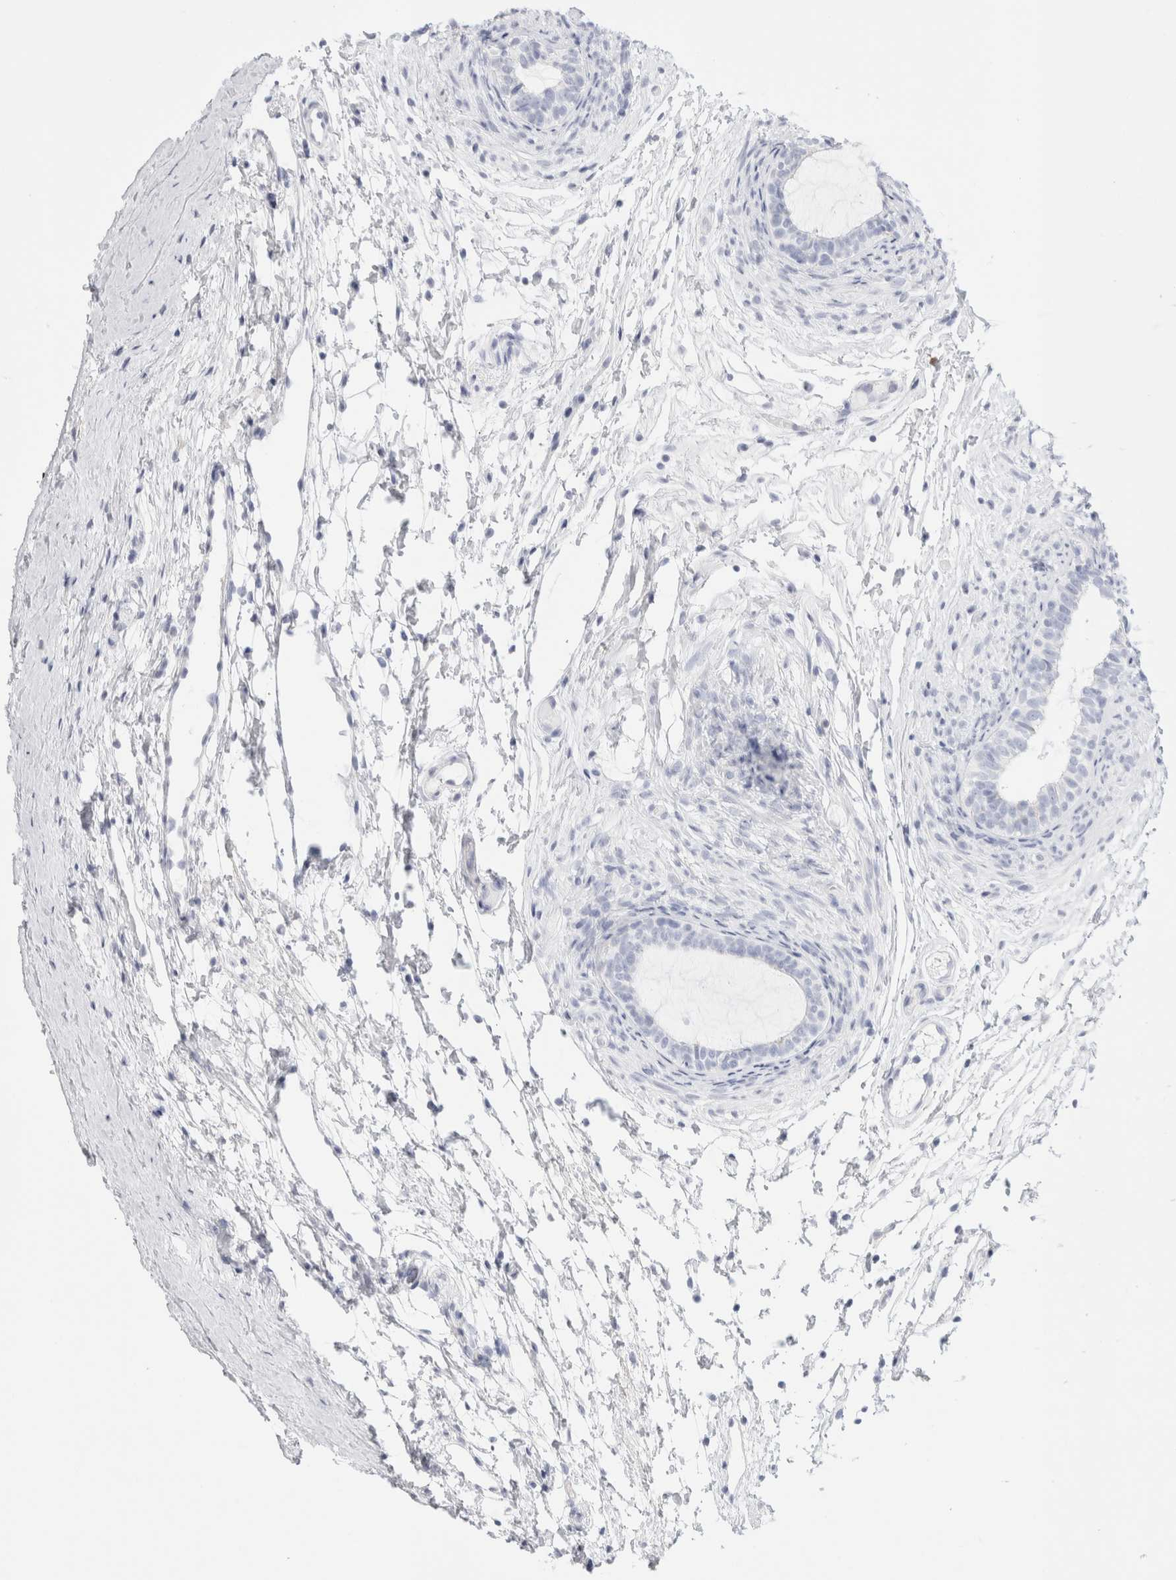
{"staining": {"intensity": "weak", "quantity": "25%-75%", "location": "cytoplasmic/membranous"}, "tissue": "epididymis", "cell_type": "Glandular cells", "image_type": "normal", "snomed": [{"axis": "morphology", "description": "Normal tissue, NOS"}, {"axis": "topography", "description": "Epididymis"}], "caption": "High-power microscopy captured an immunohistochemistry histopathology image of unremarkable epididymis, revealing weak cytoplasmic/membranous positivity in approximately 25%-75% of glandular cells.", "gene": "CSK", "patient": {"sex": "male", "age": 5}}